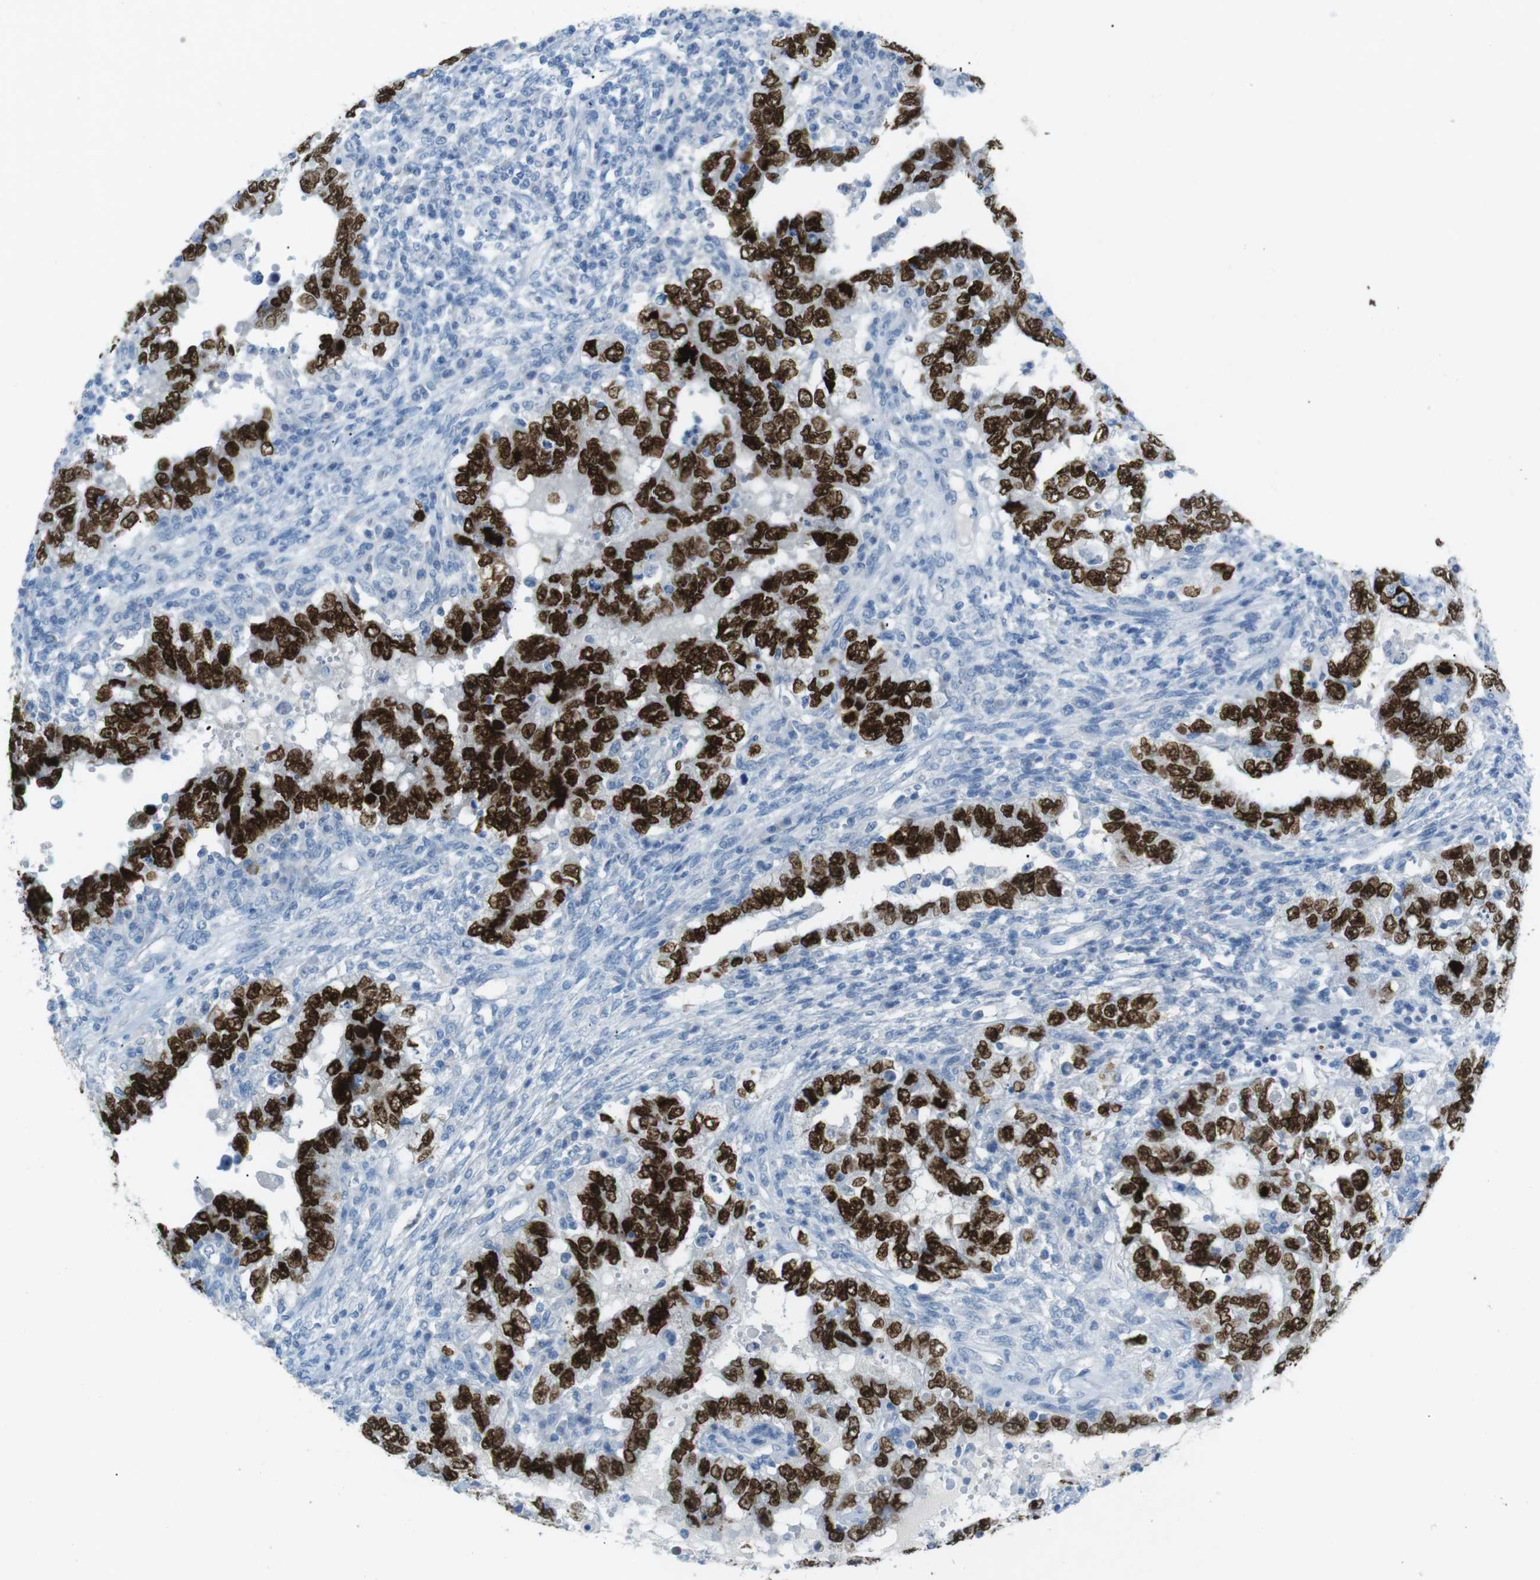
{"staining": {"intensity": "strong", "quantity": ">75%", "location": "nuclear"}, "tissue": "testis cancer", "cell_type": "Tumor cells", "image_type": "cancer", "snomed": [{"axis": "morphology", "description": "Carcinoma, Embryonal, NOS"}, {"axis": "topography", "description": "Testis"}], "caption": "Protein expression analysis of human testis cancer (embryonal carcinoma) reveals strong nuclear staining in about >75% of tumor cells.", "gene": "SALL4", "patient": {"sex": "male", "age": 26}}